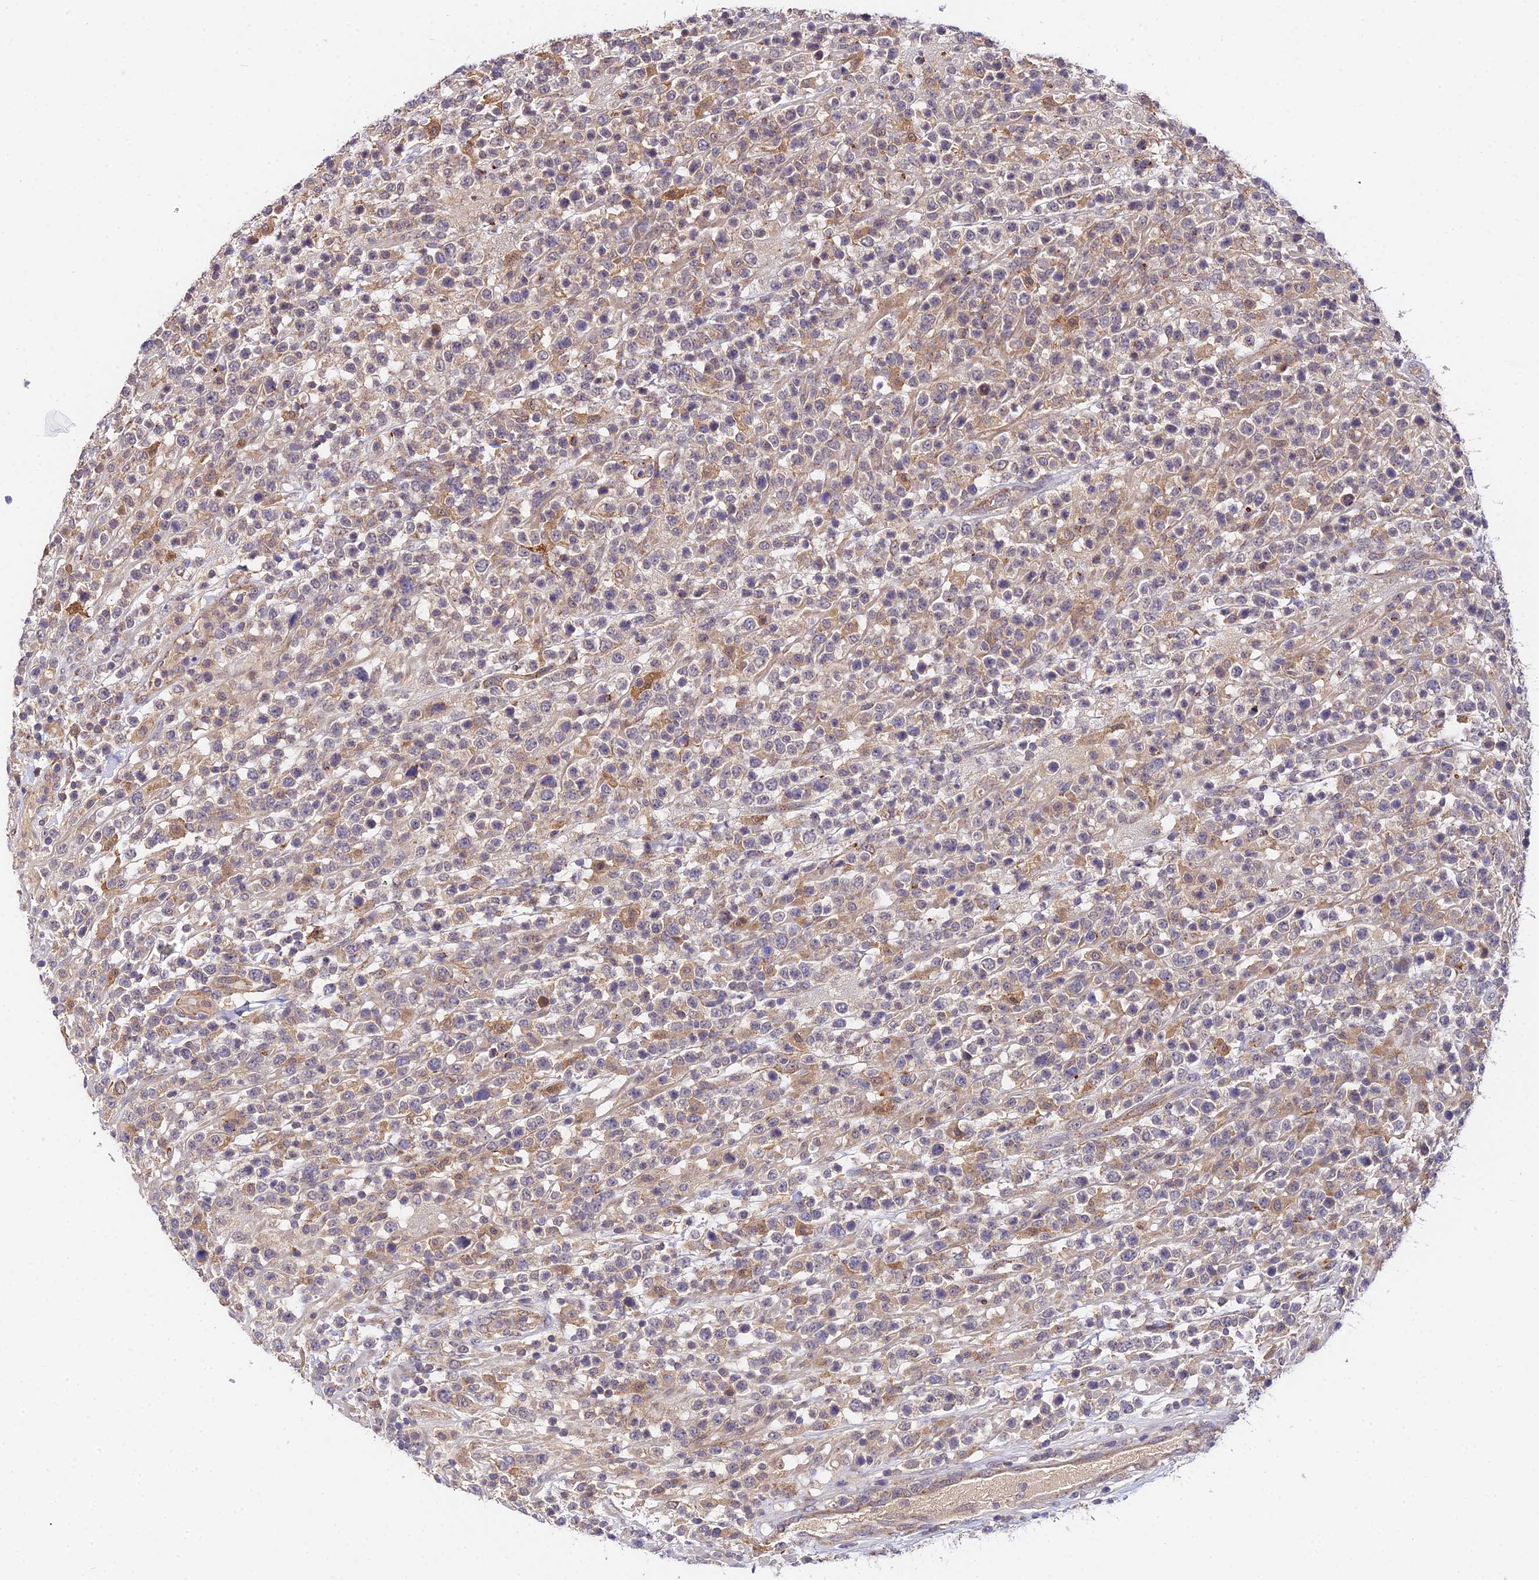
{"staining": {"intensity": "weak", "quantity": "<25%", "location": "cytoplasmic/membranous"}, "tissue": "lymphoma", "cell_type": "Tumor cells", "image_type": "cancer", "snomed": [{"axis": "morphology", "description": "Malignant lymphoma, non-Hodgkin's type, High grade"}, {"axis": "topography", "description": "Colon"}], "caption": "IHC micrograph of human malignant lymphoma, non-Hodgkin's type (high-grade) stained for a protein (brown), which demonstrates no expression in tumor cells.", "gene": "ZBED8", "patient": {"sex": "female", "age": 53}}